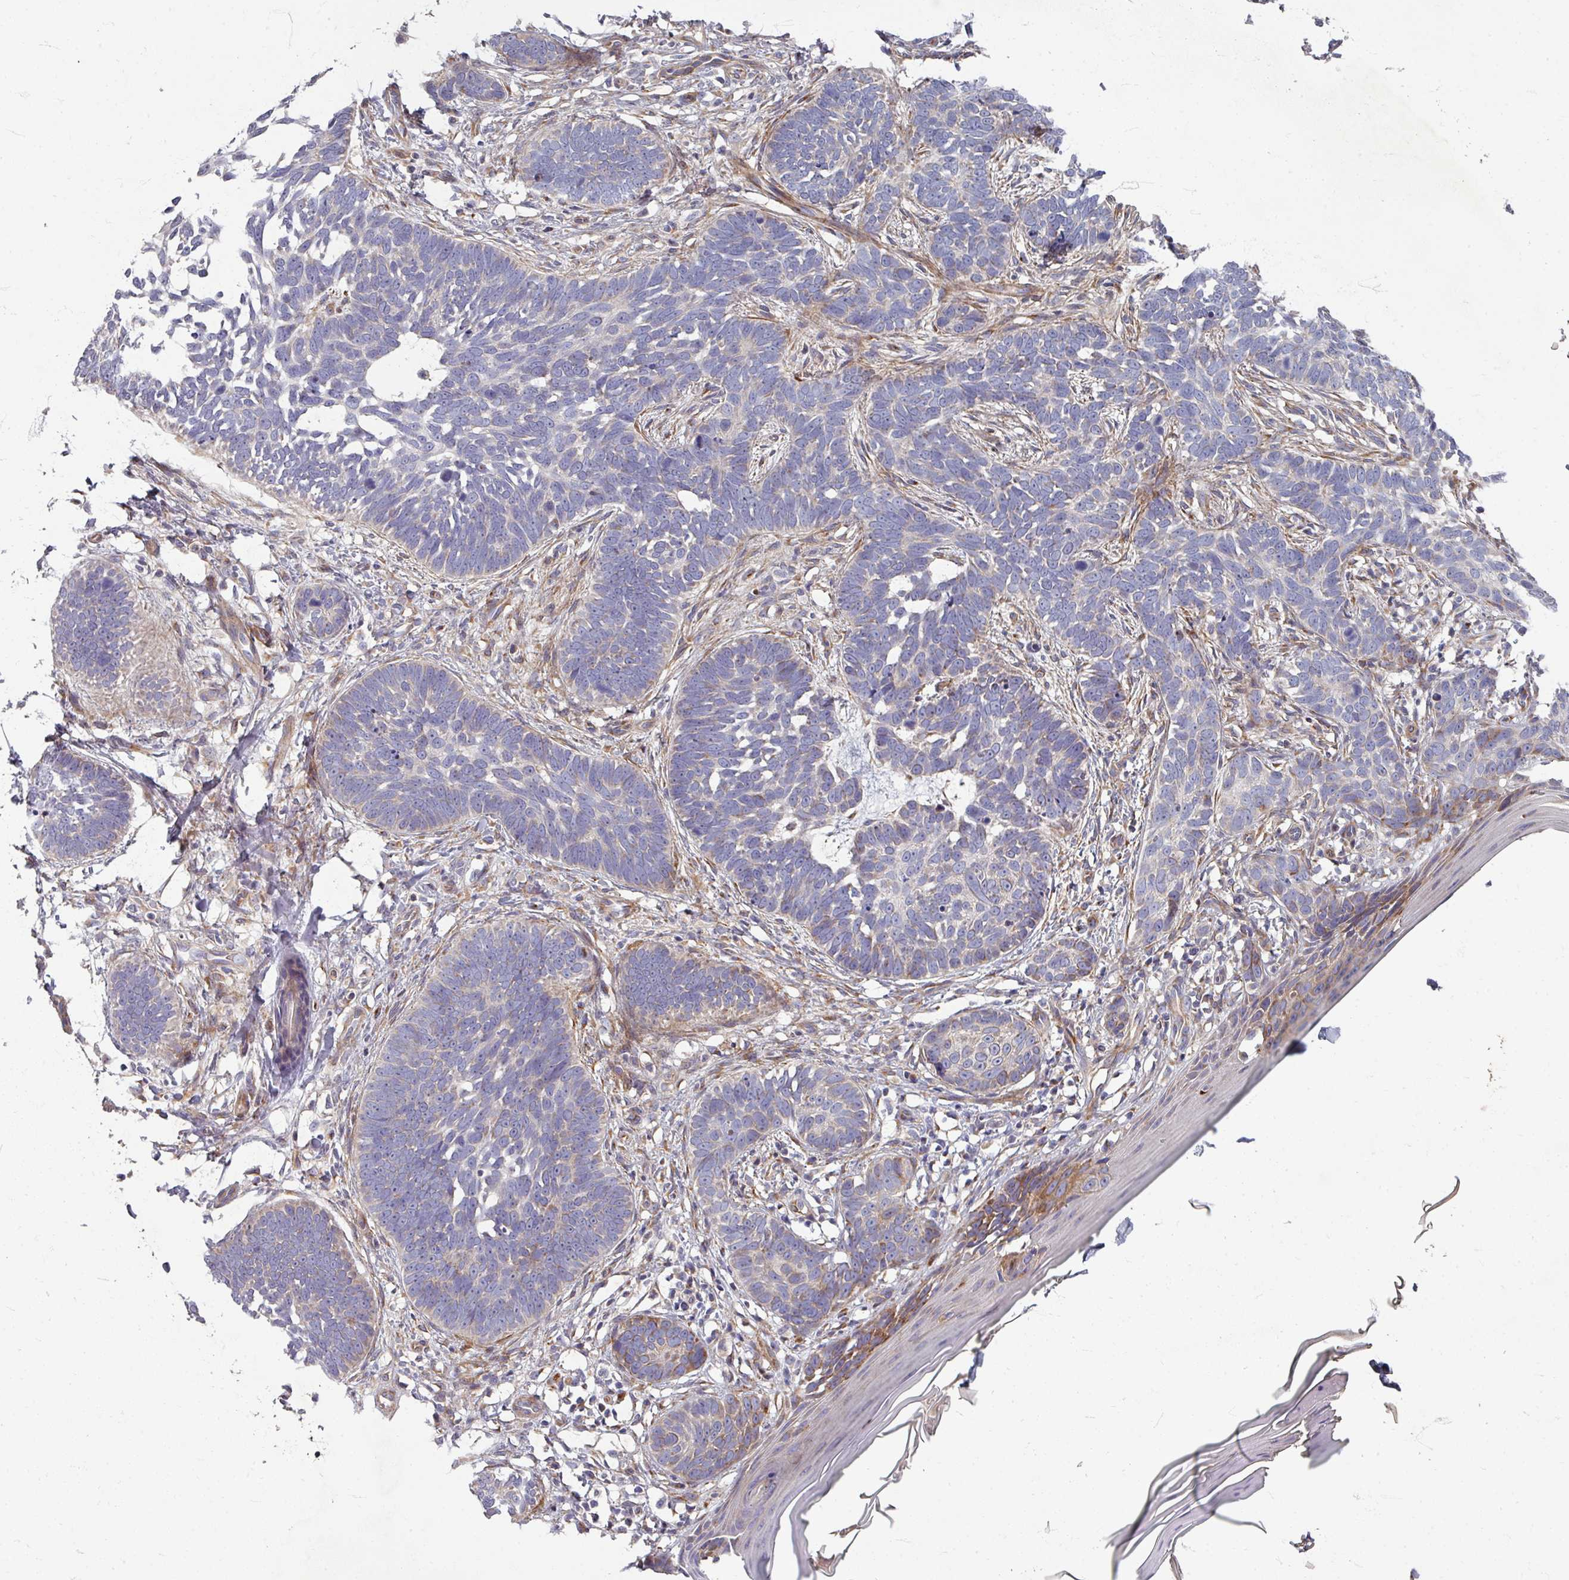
{"staining": {"intensity": "negative", "quantity": "none", "location": "none"}, "tissue": "skin cancer", "cell_type": "Tumor cells", "image_type": "cancer", "snomed": [{"axis": "morphology", "description": "Normal tissue, NOS"}, {"axis": "morphology", "description": "Basal cell carcinoma"}, {"axis": "topography", "description": "Skin"}], "caption": "Tumor cells show no significant protein expression in basal cell carcinoma (skin).", "gene": "GABARAPL1", "patient": {"sex": "male", "age": 77}}